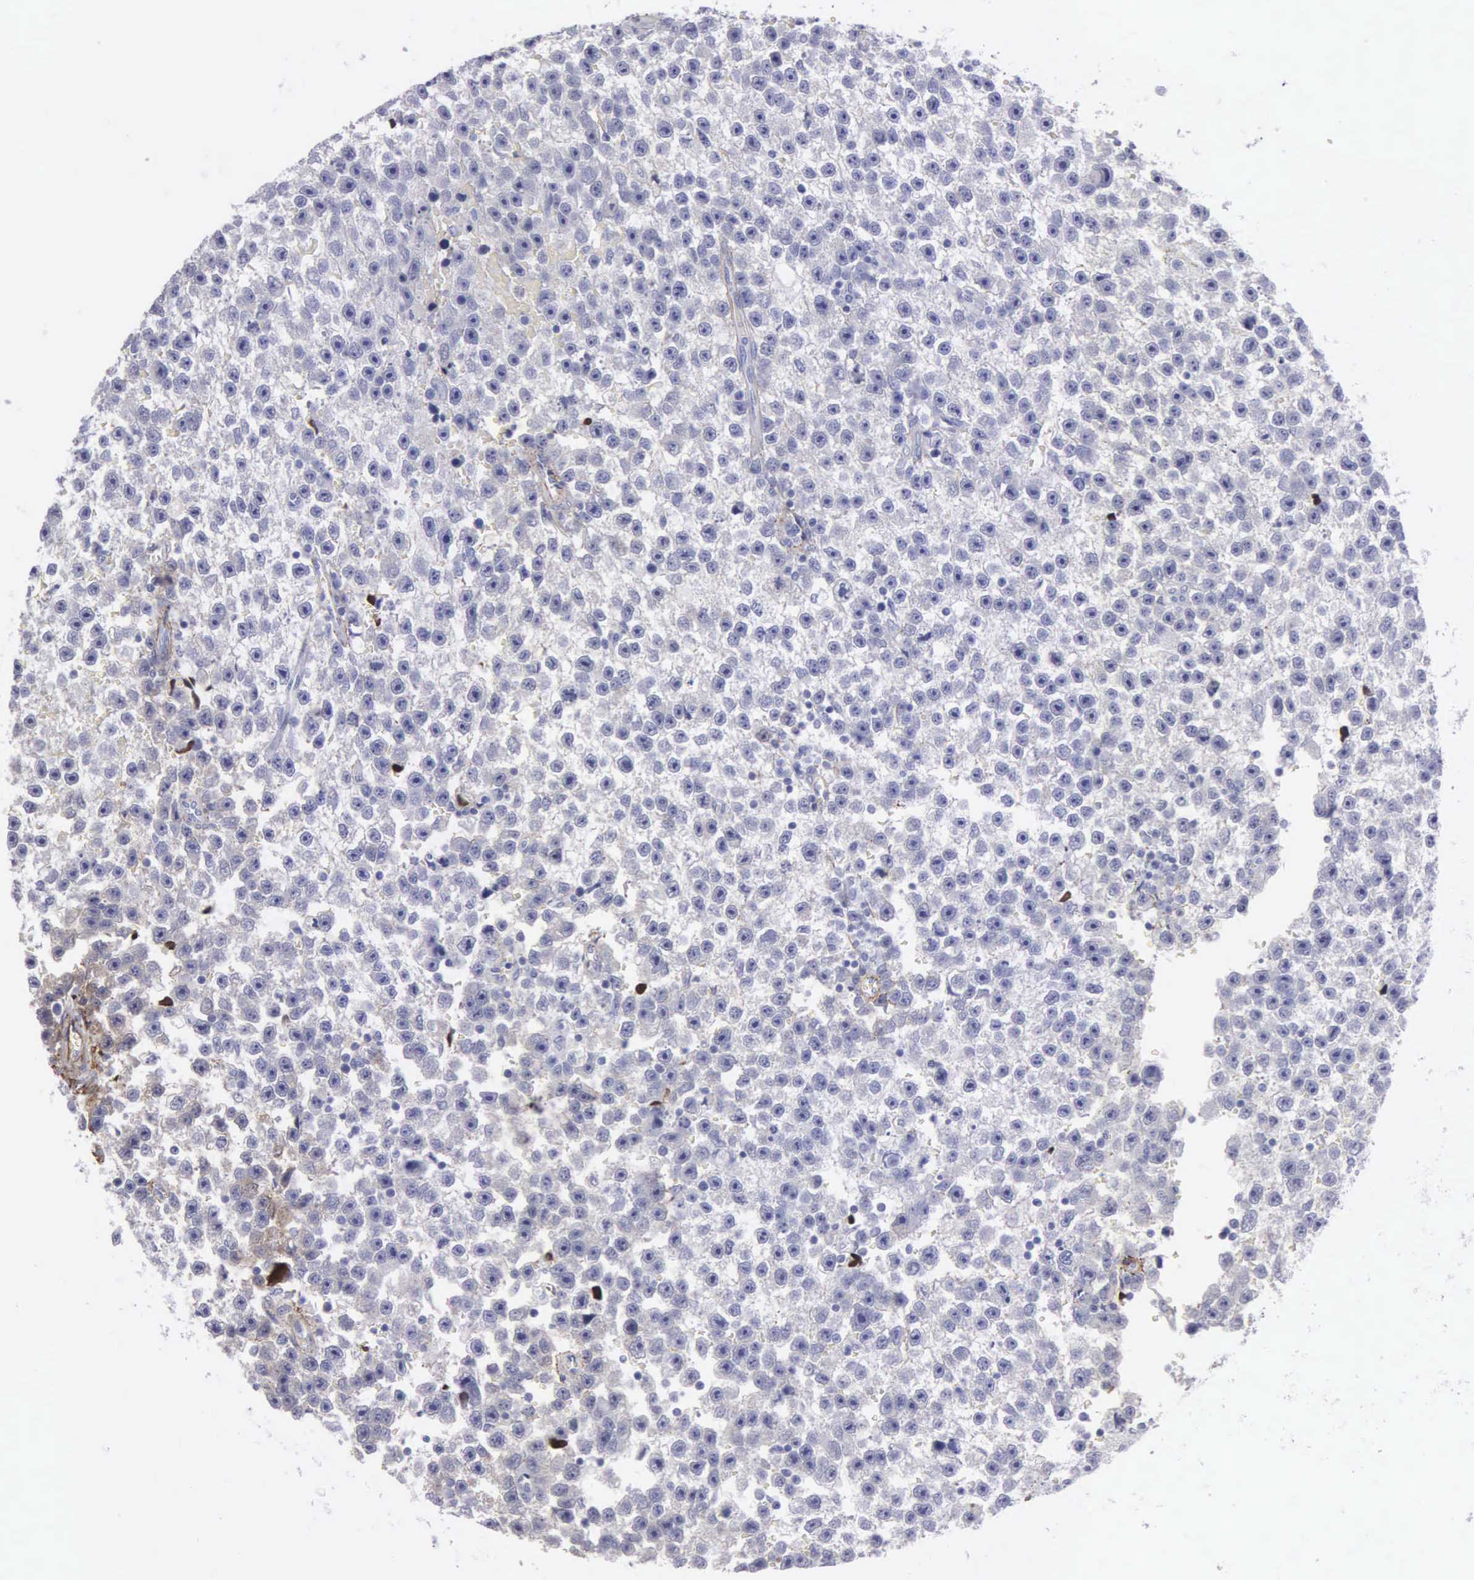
{"staining": {"intensity": "negative", "quantity": "none", "location": "none"}, "tissue": "testis cancer", "cell_type": "Tumor cells", "image_type": "cancer", "snomed": [{"axis": "morphology", "description": "Seminoma, NOS"}, {"axis": "topography", "description": "Testis"}], "caption": "This is a histopathology image of IHC staining of testis cancer, which shows no expression in tumor cells. Brightfield microscopy of IHC stained with DAB (brown) and hematoxylin (blue), captured at high magnification.", "gene": "FBLN5", "patient": {"sex": "male", "age": 33}}